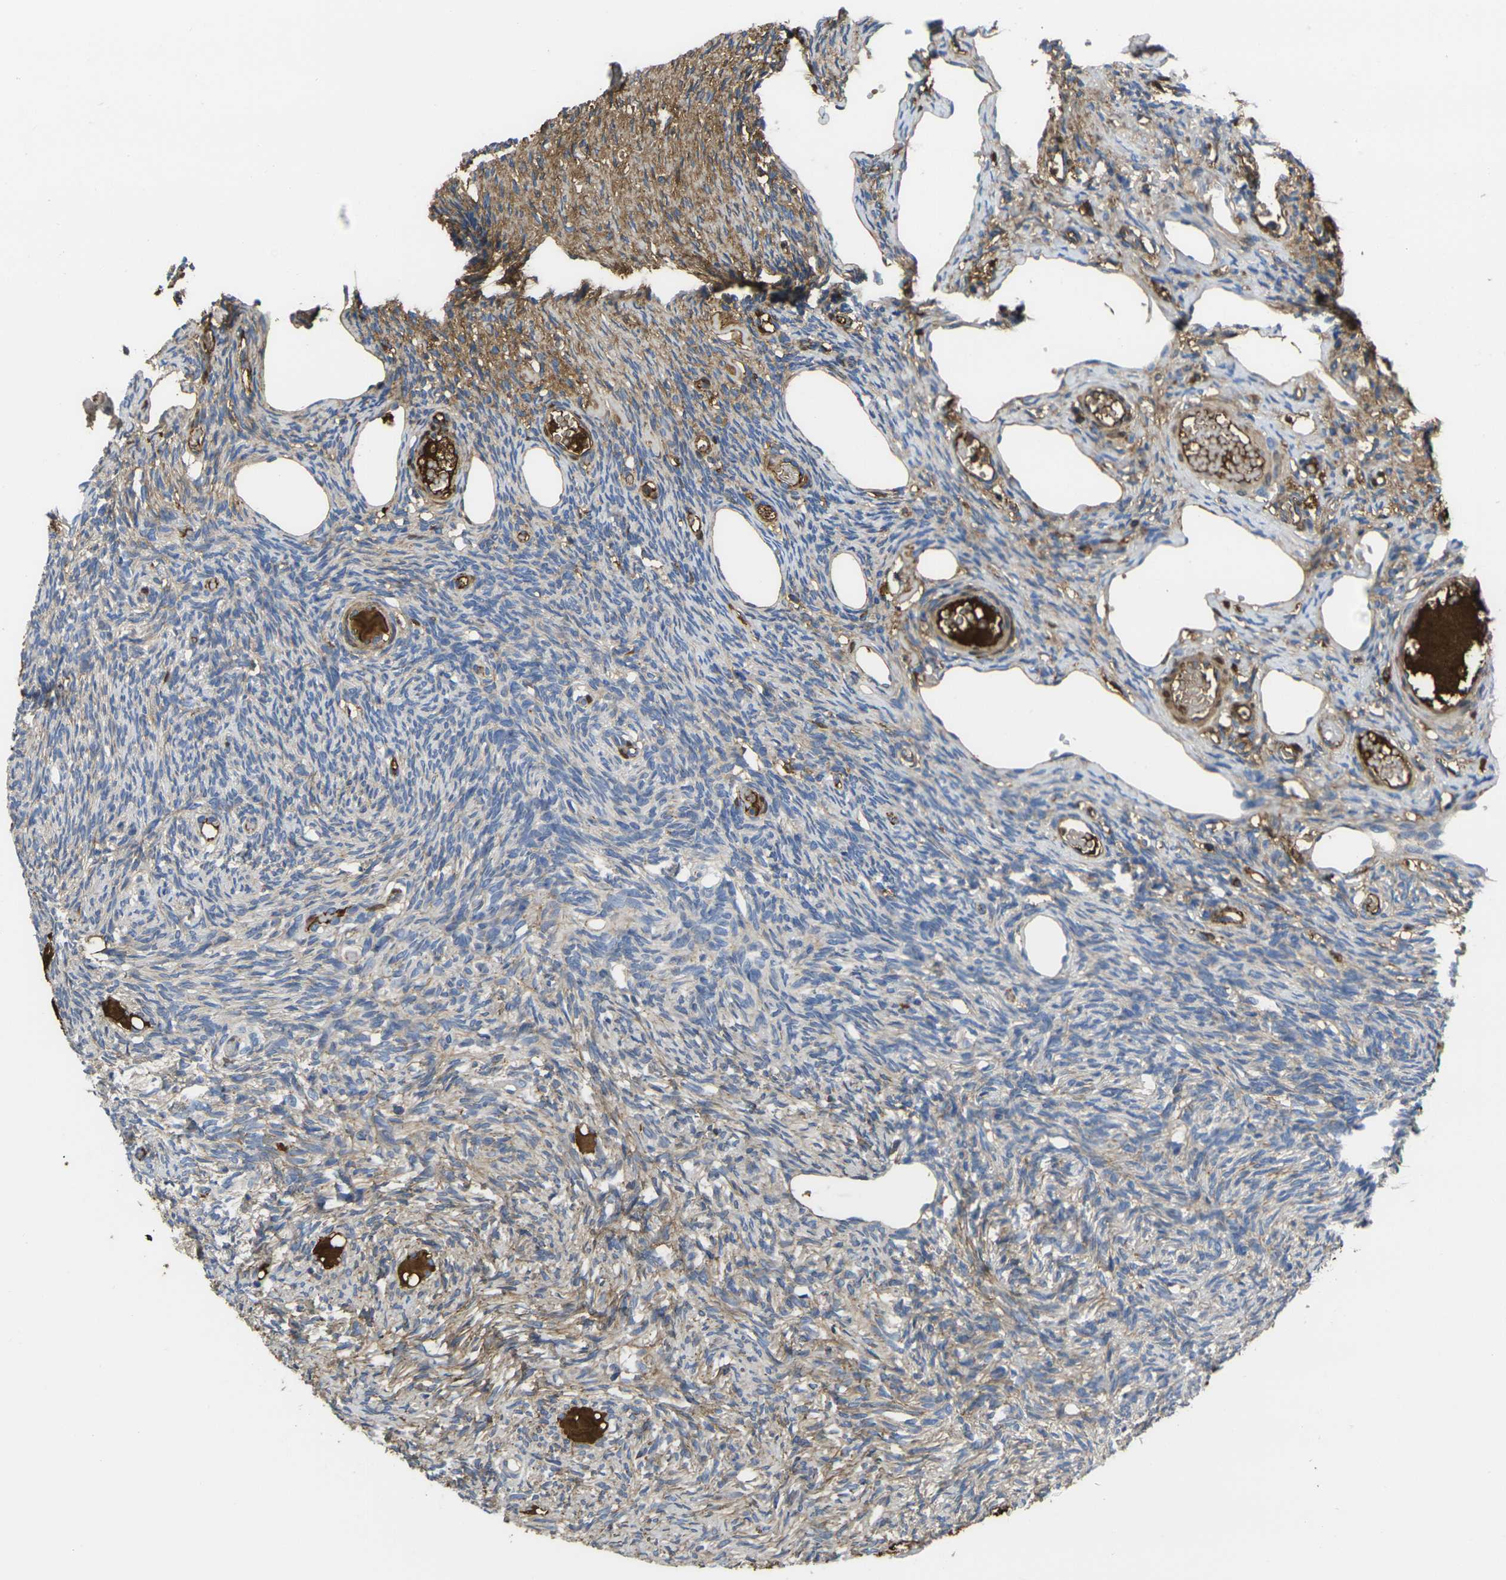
{"staining": {"intensity": "moderate", "quantity": "25%-75%", "location": "cytoplasmic/membranous"}, "tissue": "ovary", "cell_type": "Ovarian stroma cells", "image_type": "normal", "snomed": [{"axis": "morphology", "description": "Normal tissue, NOS"}, {"axis": "topography", "description": "Ovary"}], "caption": "This histopathology image exhibits unremarkable ovary stained with immunohistochemistry (IHC) to label a protein in brown. The cytoplasmic/membranous of ovarian stroma cells show moderate positivity for the protein. Nuclei are counter-stained blue.", "gene": "GREM2", "patient": {"sex": "female", "age": 33}}